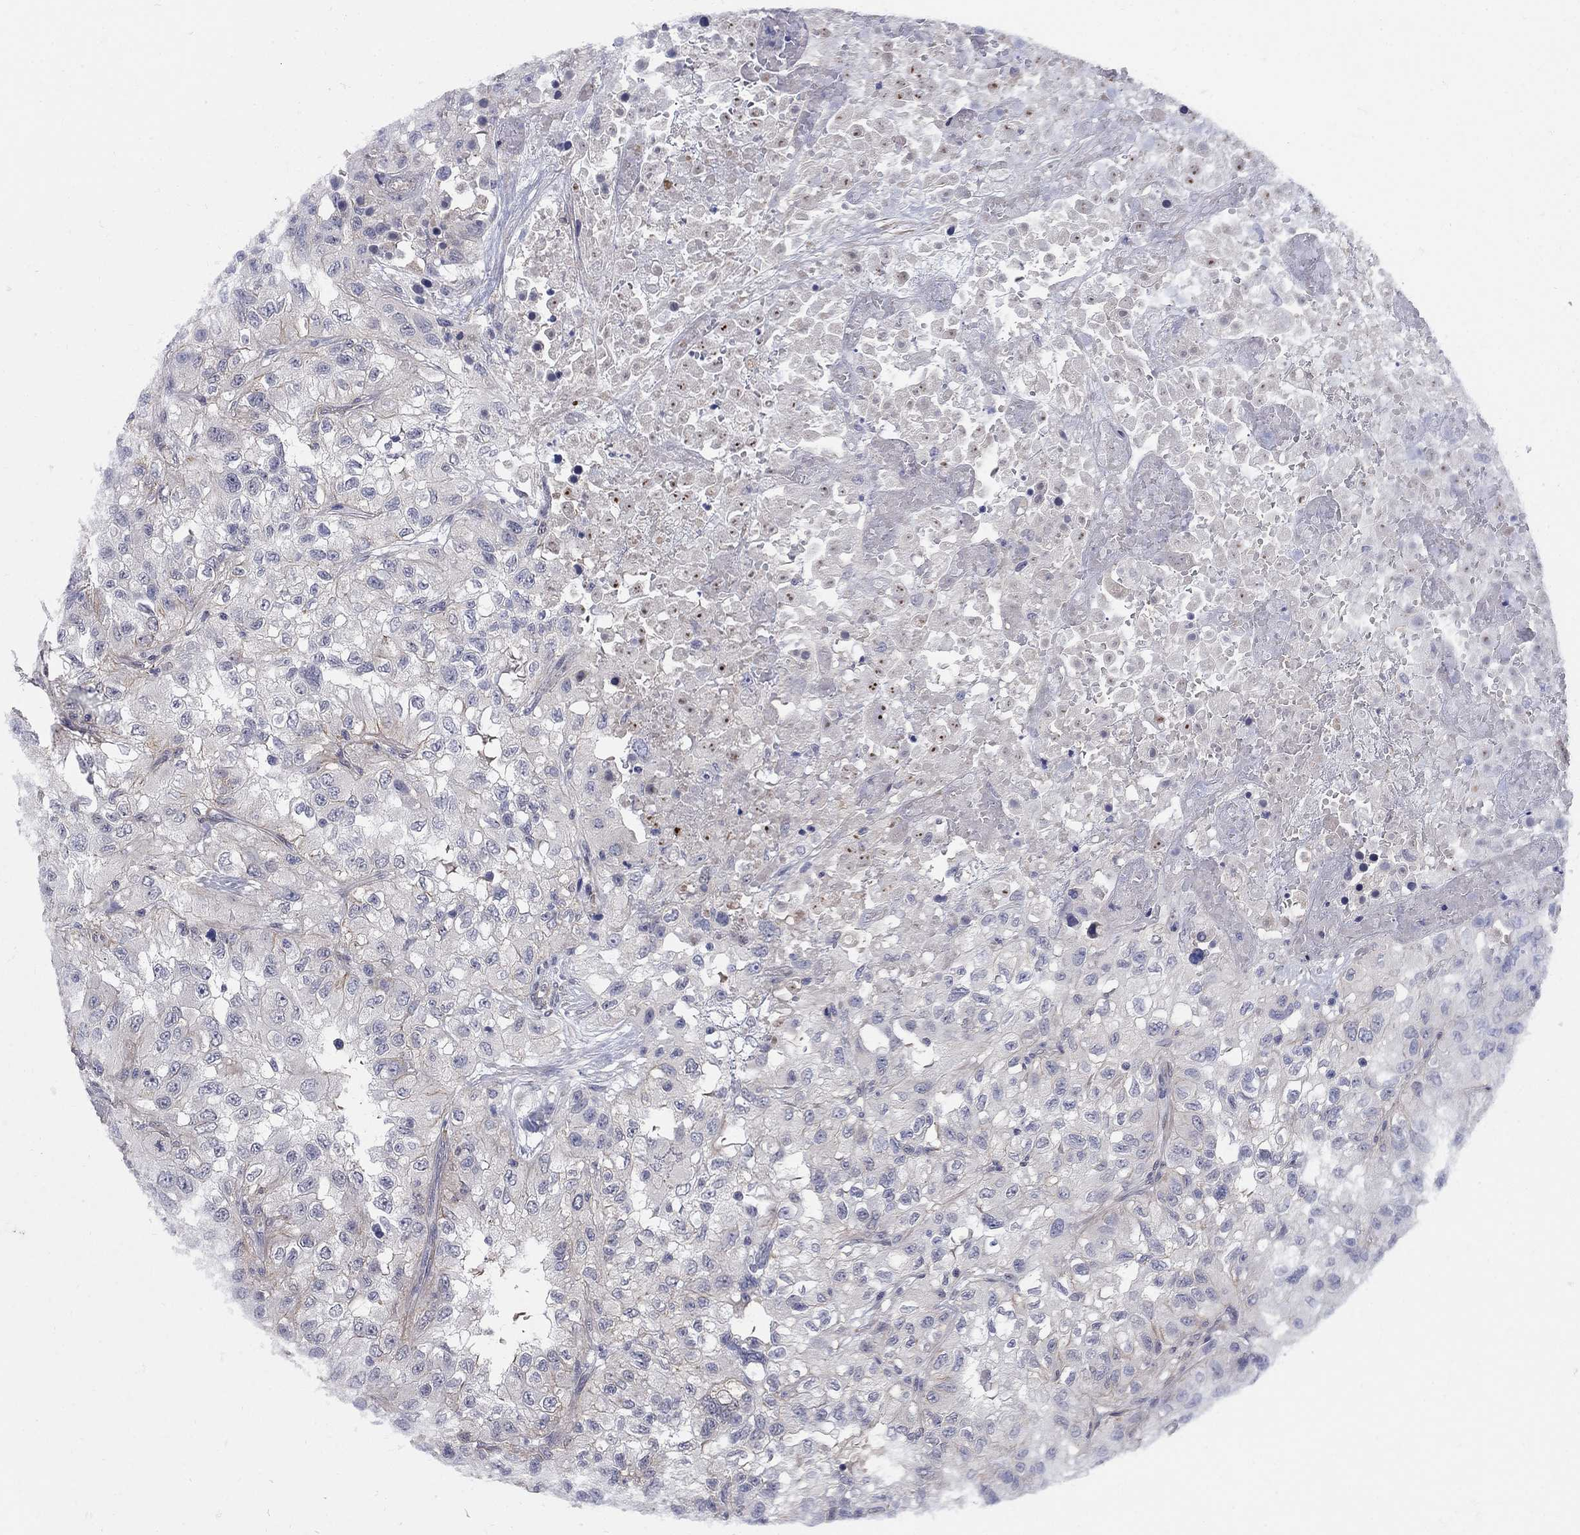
{"staining": {"intensity": "negative", "quantity": "none", "location": "none"}, "tissue": "renal cancer", "cell_type": "Tumor cells", "image_type": "cancer", "snomed": [{"axis": "morphology", "description": "Adenocarcinoma, NOS"}, {"axis": "topography", "description": "Kidney"}], "caption": "Image shows no significant protein positivity in tumor cells of adenocarcinoma (renal). The staining is performed using DAB brown chromogen with nuclei counter-stained in using hematoxylin.", "gene": "SEPTIN8", "patient": {"sex": "male", "age": 64}}